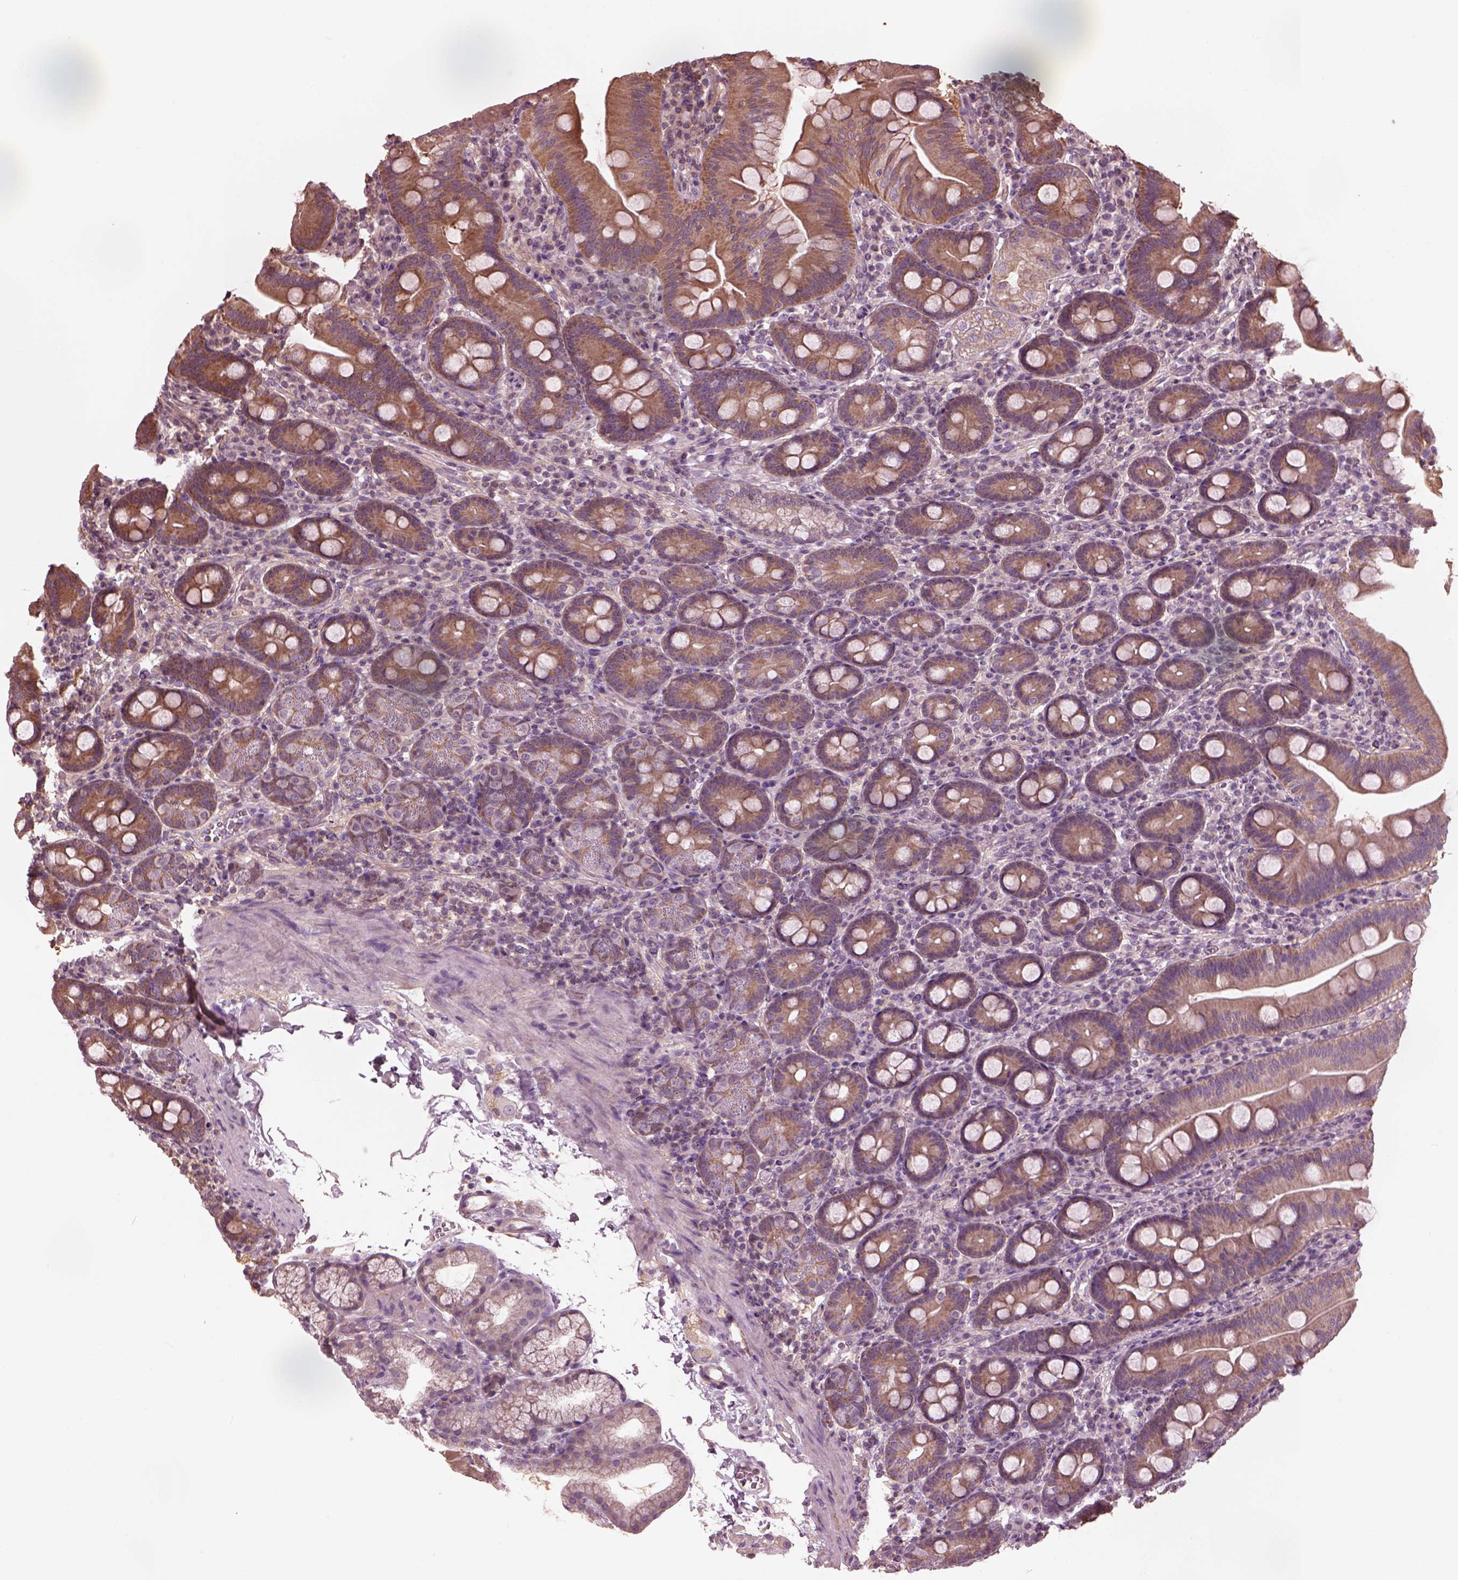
{"staining": {"intensity": "moderate", "quantity": ">75%", "location": "cytoplasmic/membranous"}, "tissue": "duodenum", "cell_type": "Glandular cells", "image_type": "normal", "snomed": [{"axis": "morphology", "description": "Normal tissue, NOS"}, {"axis": "topography", "description": "Duodenum"}], "caption": "Glandular cells exhibit medium levels of moderate cytoplasmic/membranous positivity in approximately >75% of cells in normal human duodenum. (DAB = brown stain, brightfield microscopy at high magnification).", "gene": "STK33", "patient": {"sex": "male", "age": 59}}